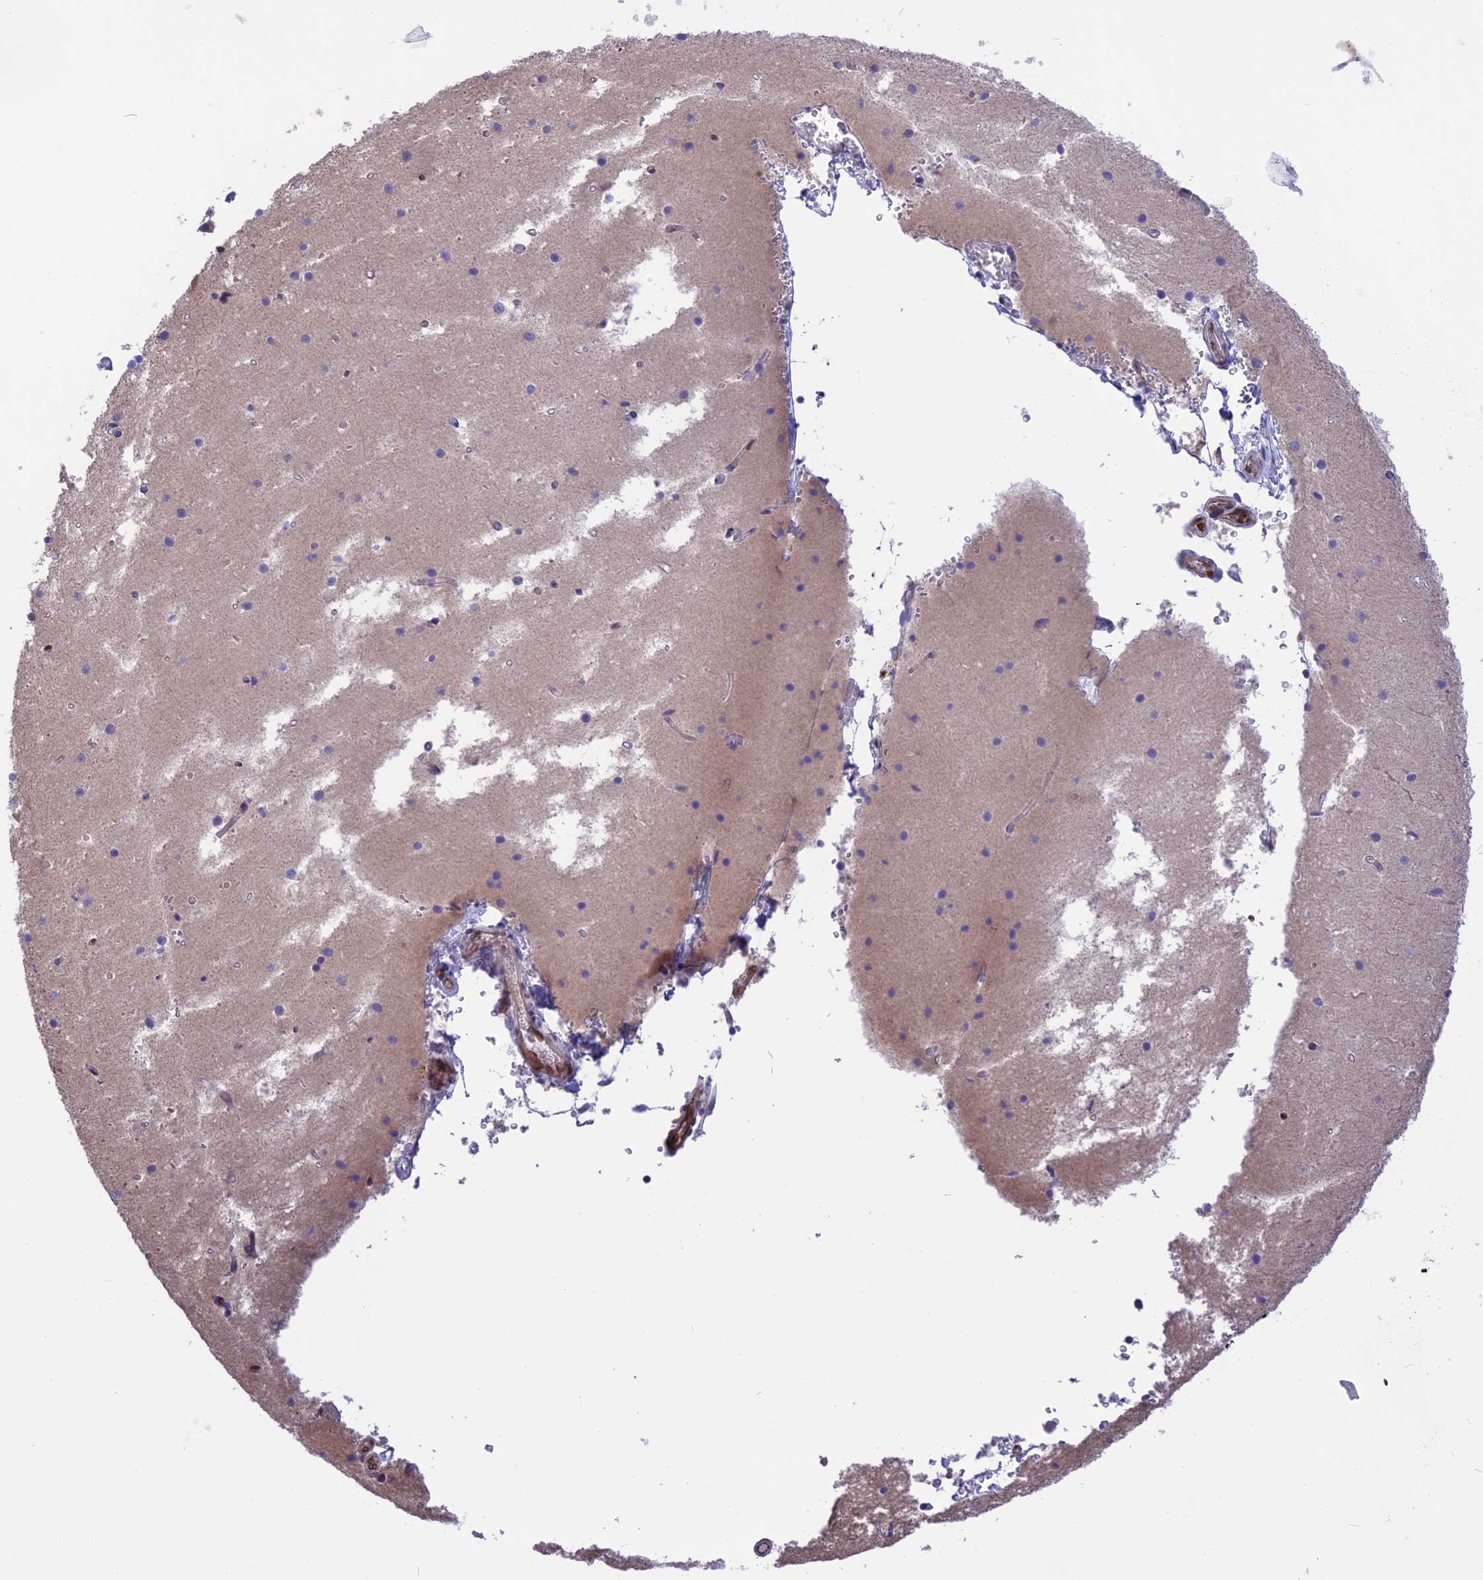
{"staining": {"intensity": "negative", "quantity": "none", "location": "none"}, "tissue": "cerebellum", "cell_type": "Cells in granular layer", "image_type": "normal", "snomed": [{"axis": "morphology", "description": "Normal tissue, NOS"}, {"axis": "topography", "description": "Cerebellum"}], "caption": "High power microscopy histopathology image of an immunohistochemistry (IHC) photomicrograph of benign cerebellum, revealing no significant expression in cells in granular layer.", "gene": "DOC2B", "patient": {"sex": "male", "age": 54}}